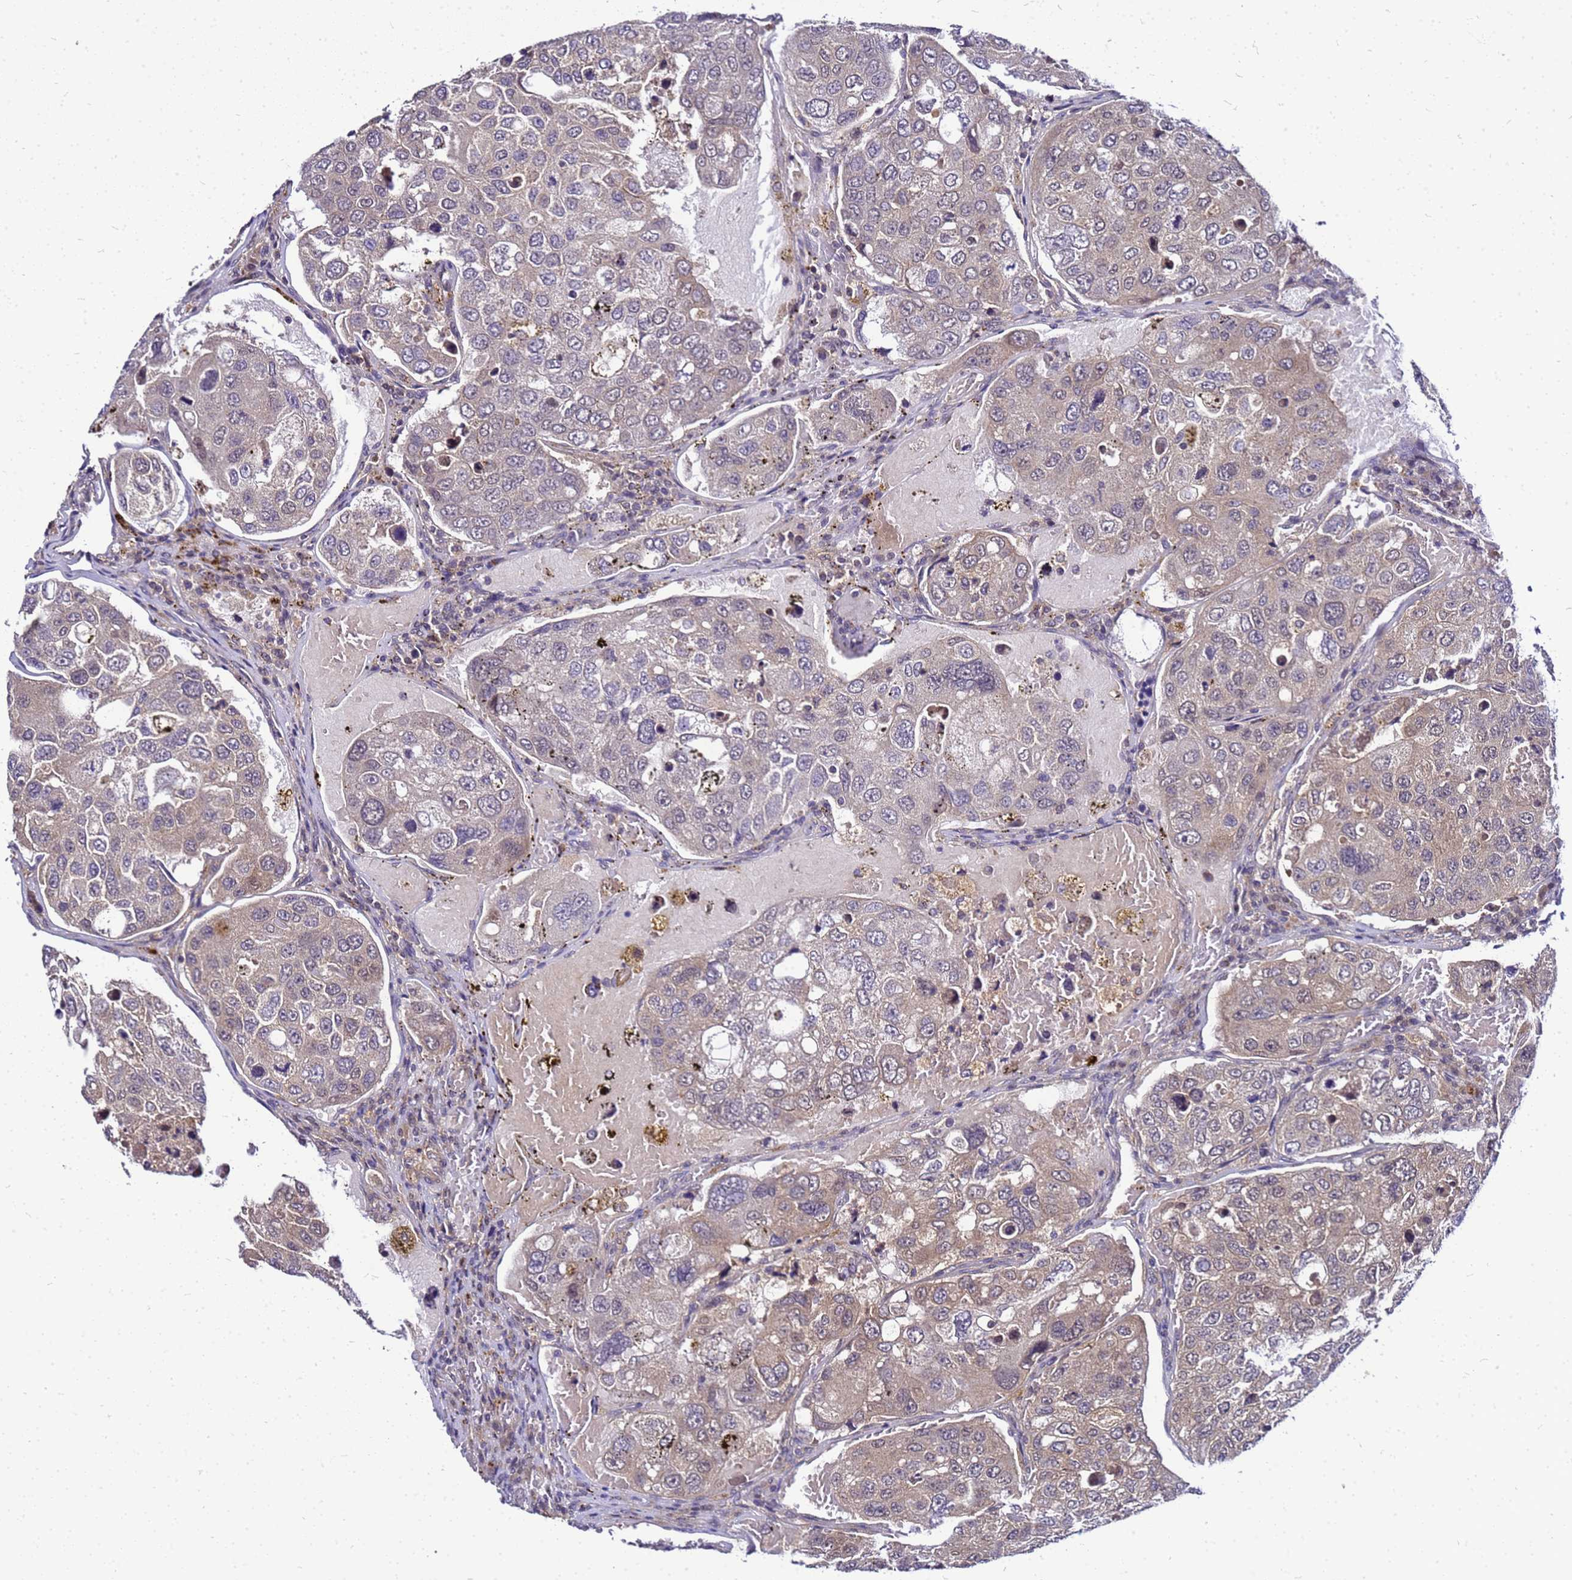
{"staining": {"intensity": "weak", "quantity": "25%-75%", "location": "cytoplasmic/membranous,nuclear"}, "tissue": "urothelial cancer", "cell_type": "Tumor cells", "image_type": "cancer", "snomed": [{"axis": "morphology", "description": "Urothelial carcinoma, High grade"}, {"axis": "topography", "description": "Lymph node"}, {"axis": "topography", "description": "Urinary bladder"}], "caption": "Tumor cells display weak cytoplasmic/membranous and nuclear staining in approximately 25%-75% of cells in high-grade urothelial carcinoma.", "gene": "SAT1", "patient": {"sex": "male", "age": 51}}